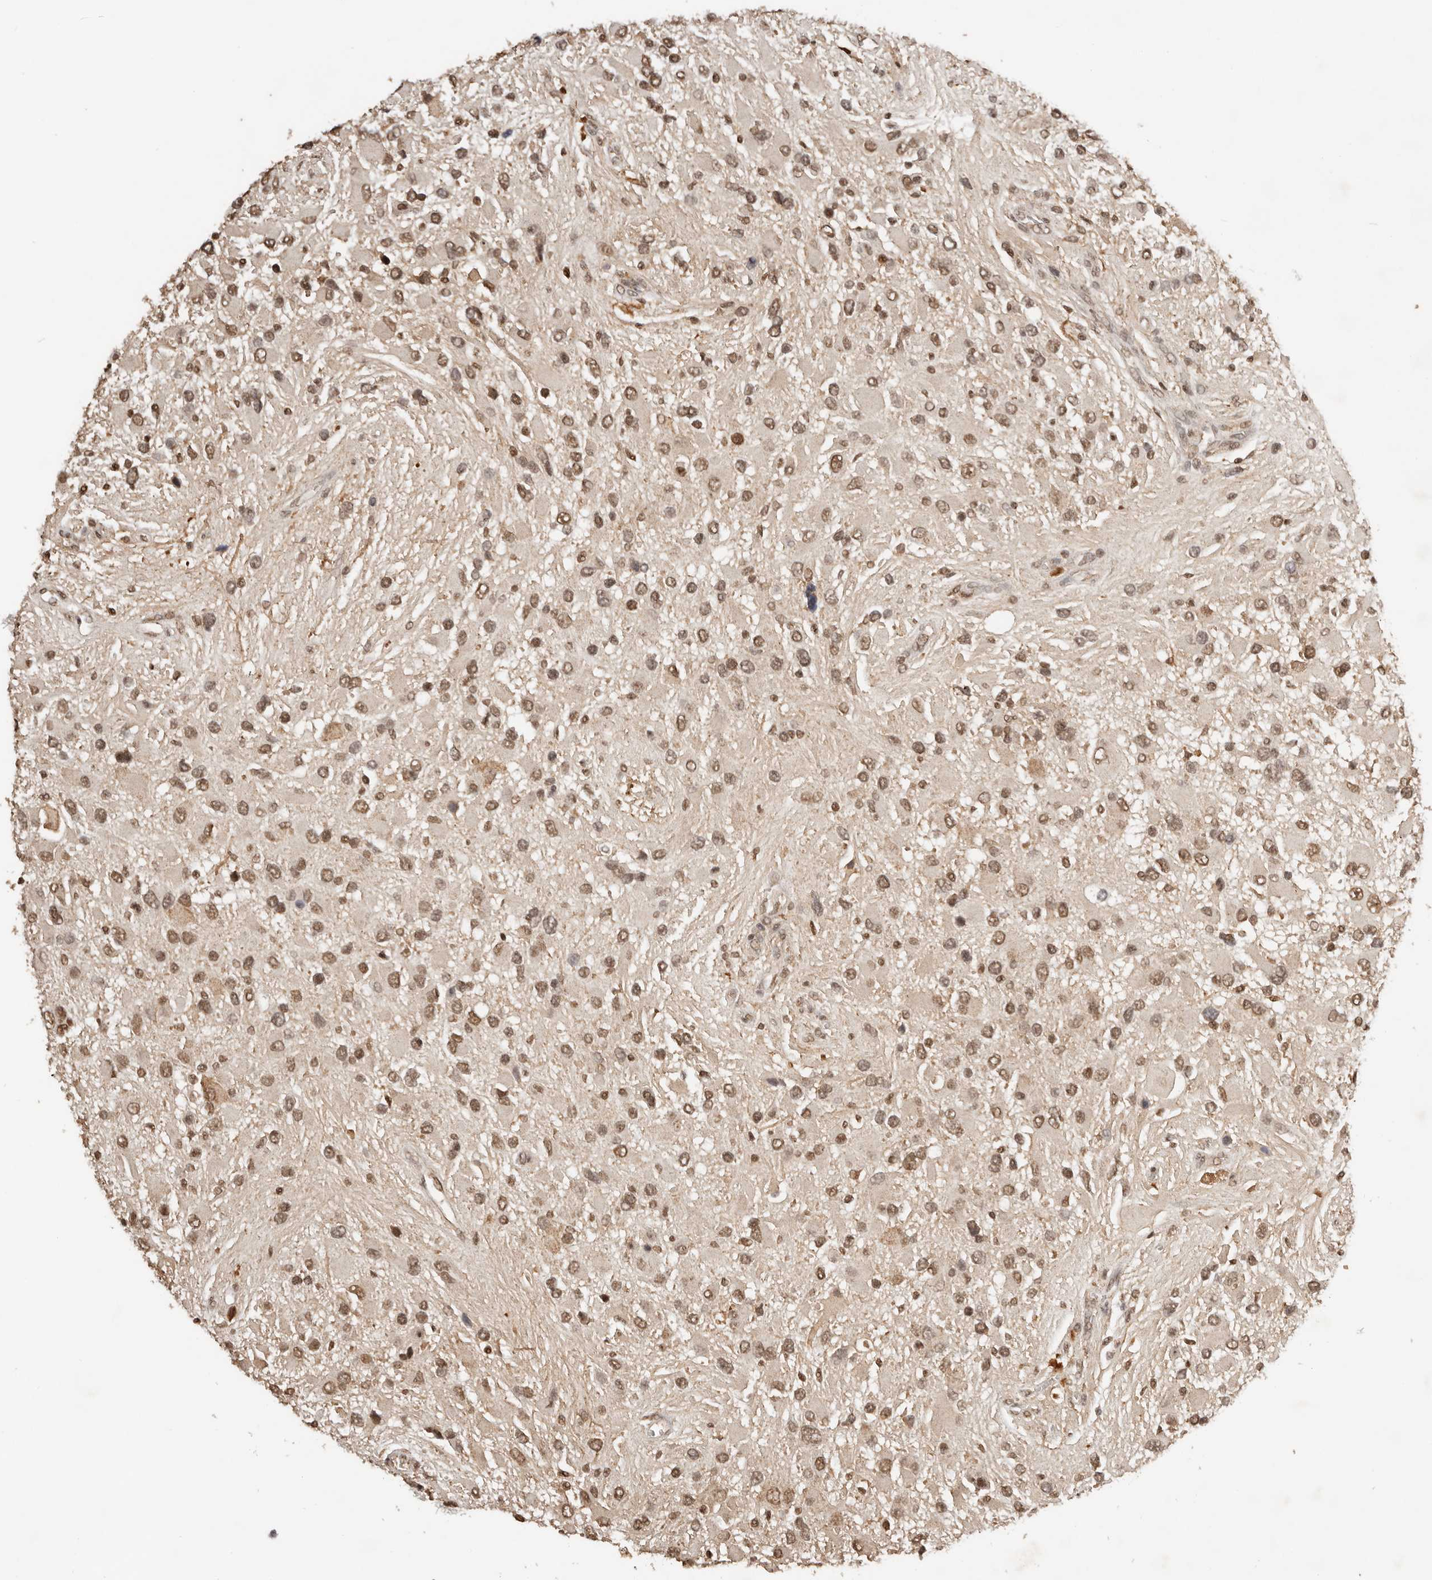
{"staining": {"intensity": "weak", "quantity": ">75%", "location": "cytoplasmic/membranous,nuclear"}, "tissue": "glioma", "cell_type": "Tumor cells", "image_type": "cancer", "snomed": [{"axis": "morphology", "description": "Glioma, malignant, High grade"}, {"axis": "topography", "description": "Brain"}], "caption": "This is an image of immunohistochemistry staining of high-grade glioma (malignant), which shows weak positivity in the cytoplasmic/membranous and nuclear of tumor cells.", "gene": "SEC14L1", "patient": {"sex": "male", "age": 53}}